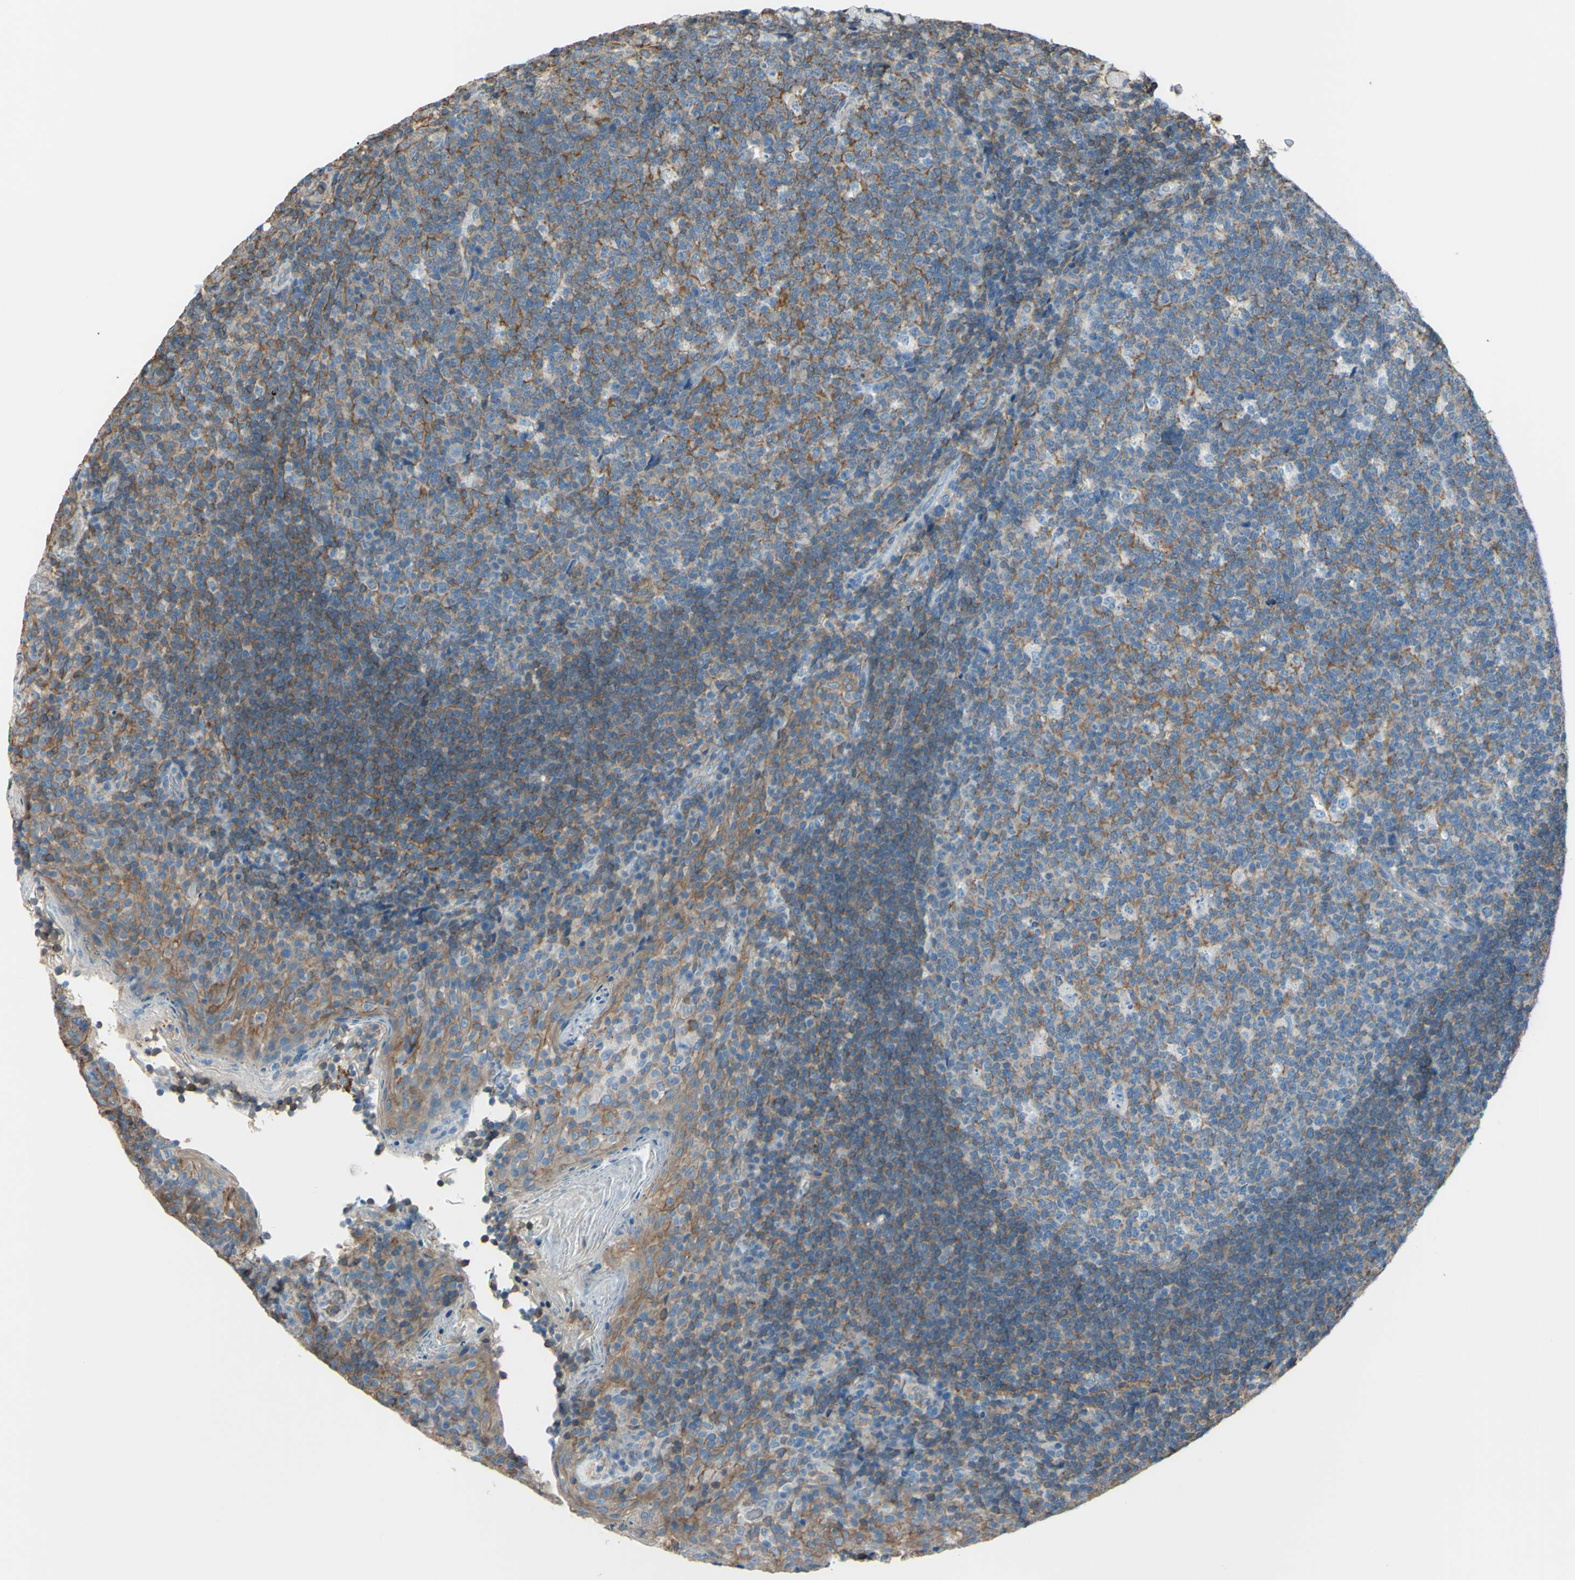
{"staining": {"intensity": "moderate", "quantity": "25%-75%", "location": "cytoplasmic/membranous"}, "tissue": "tonsil", "cell_type": "Germinal center cells", "image_type": "normal", "snomed": [{"axis": "morphology", "description": "Normal tissue, NOS"}, {"axis": "topography", "description": "Tonsil"}], "caption": "Germinal center cells show medium levels of moderate cytoplasmic/membranous expression in approximately 25%-75% of cells in benign tonsil. (Brightfield microscopy of DAB IHC at high magnification).", "gene": "ADD1", "patient": {"sex": "male", "age": 17}}